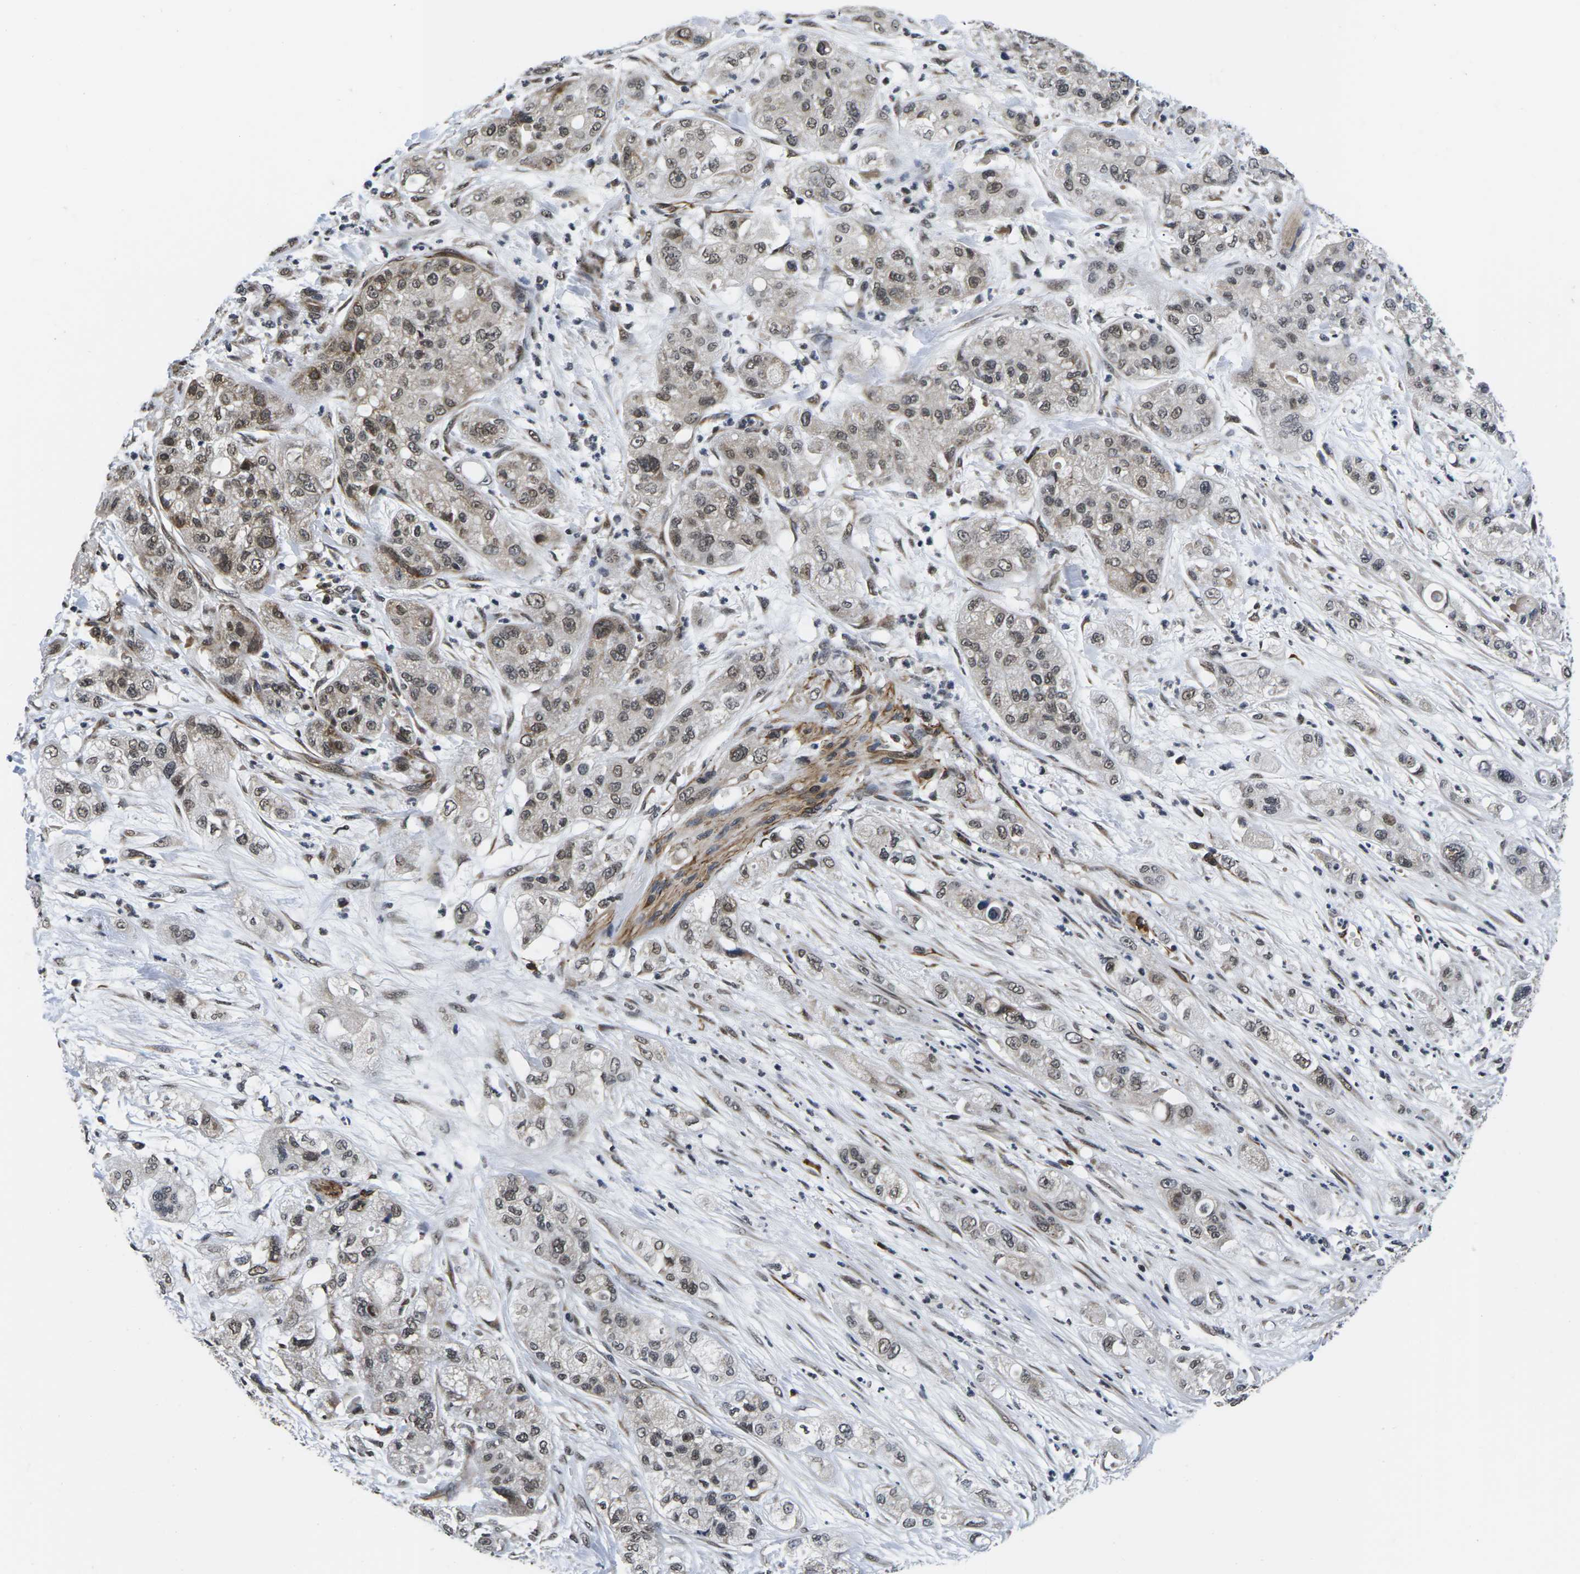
{"staining": {"intensity": "weak", "quantity": ">75%", "location": "cytoplasmic/membranous,nuclear"}, "tissue": "pancreatic cancer", "cell_type": "Tumor cells", "image_type": "cancer", "snomed": [{"axis": "morphology", "description": "Adenocarcinoma, NOS"}, {"axis": "topography", "description": "Pancreas"}], "caption": "Immunohistochemical staining of pancreatic cancer shows low levels of weak cytoplasmic/membranous and nuclear positivity in approximately >75% of tumor cells. The staining was performed using DAB (3,3'-diaminobenzidine) to visualize the protein expression in brown, while the nuclei were stained in blue with hematoxylin (Magnification: 20x).", "gene": "CCNE1", "patient": {"sex": "female", "age": 78}}